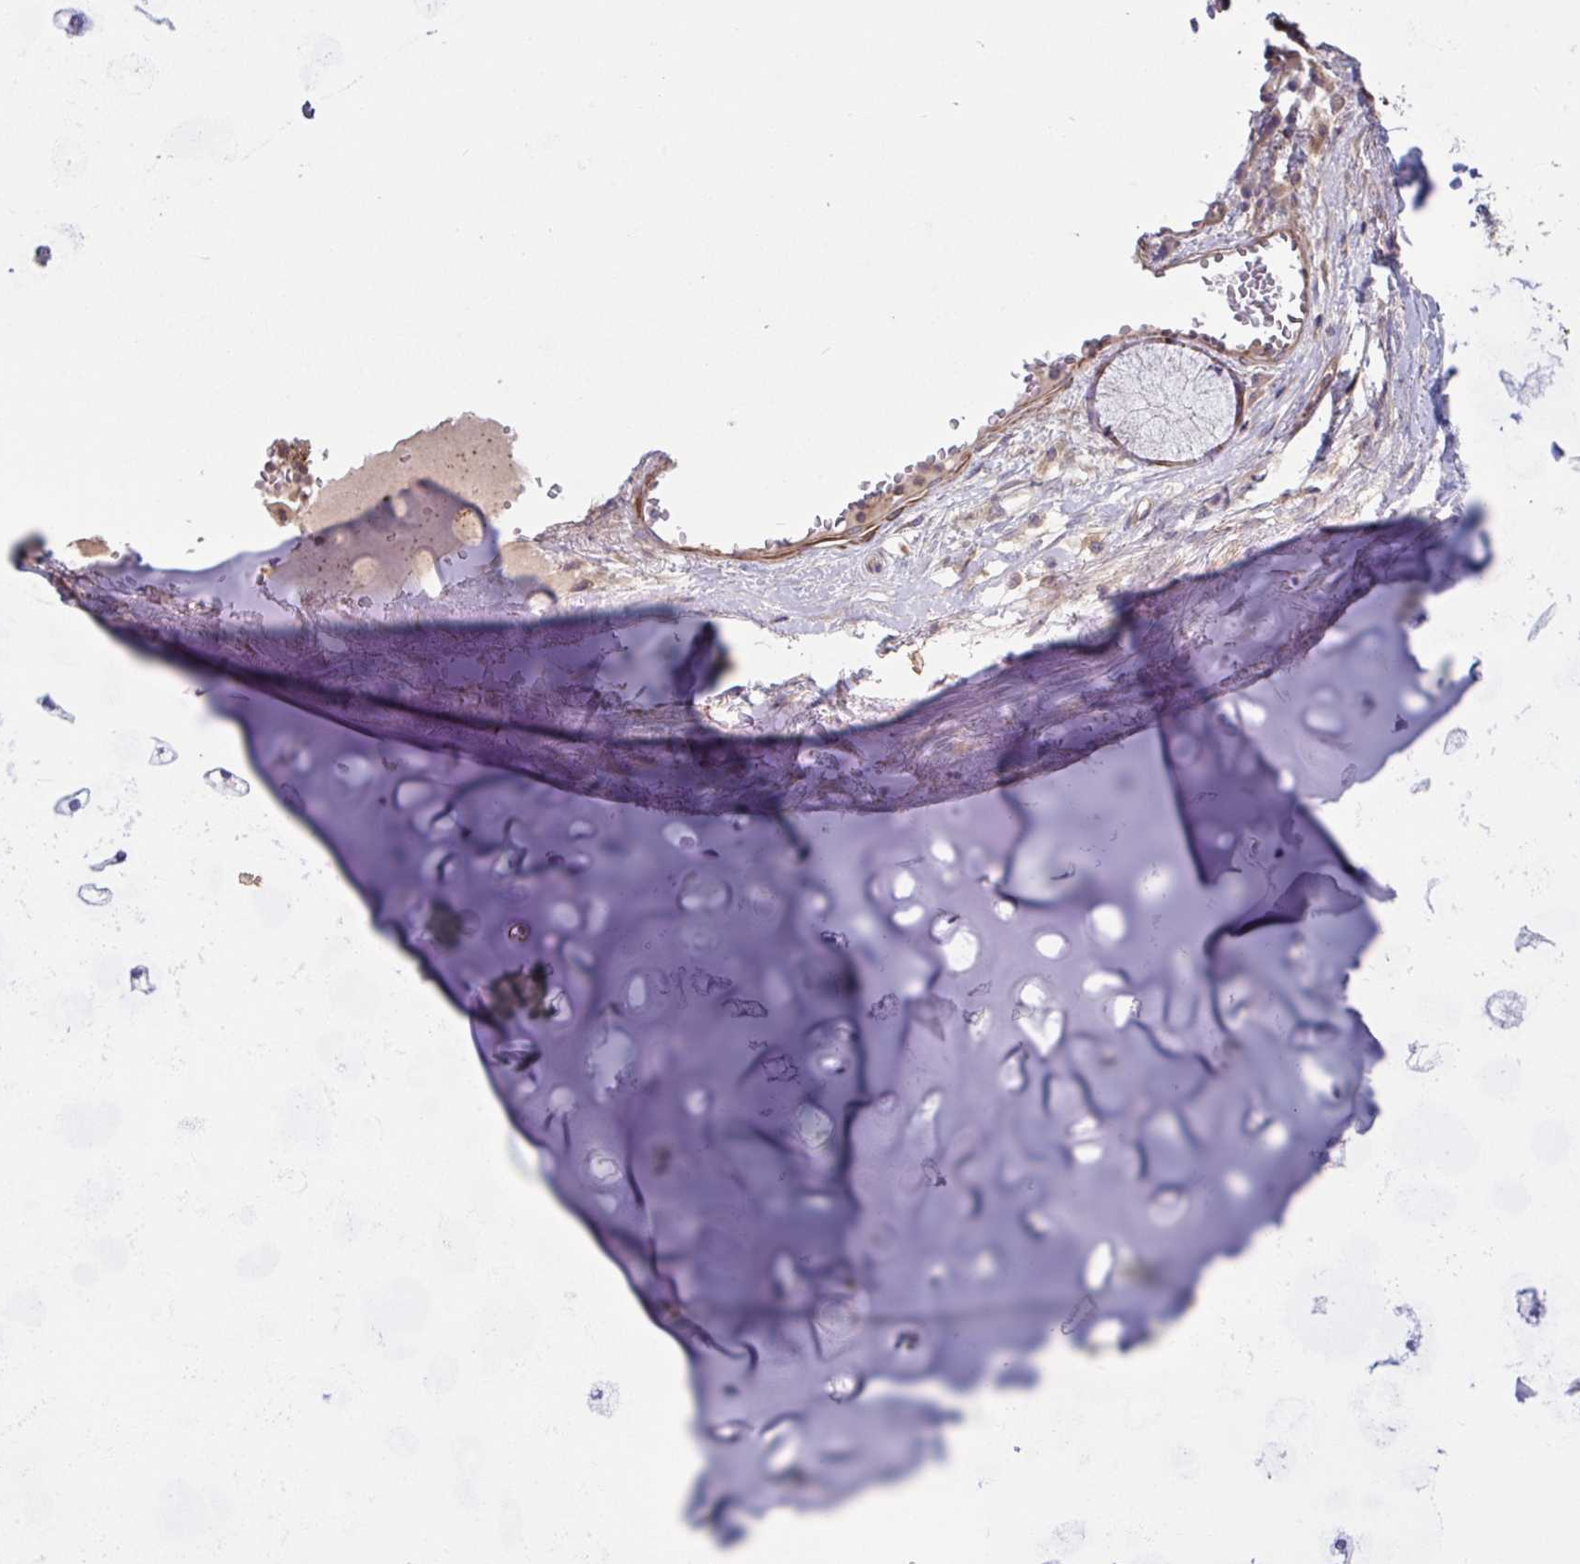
{"staining": {"intensity": "negative", "quantity": "none", "location": "none"}, "tissue": "adipose tissue", "cell_type": "Adipocytes", "image_type": "normal", "snomed": [{"axis": "morphology", "description": "Normal tissue, NOS"}, {"axis": "topography", "description": "Lymph node"}, {"axis": "topography", "description": "Bronchus"}], "caption": "The immunohistochemistry histopathology image has no significant positivity in adipocytes of adipose tissue. The staining was performed using DAB to visualize the protein expression in brown, while the nuclei were stained in blue with hematoxylin (Magnification: 20x).", "gene": "TANK", "patient": {"sex": "male", "age": 56}}